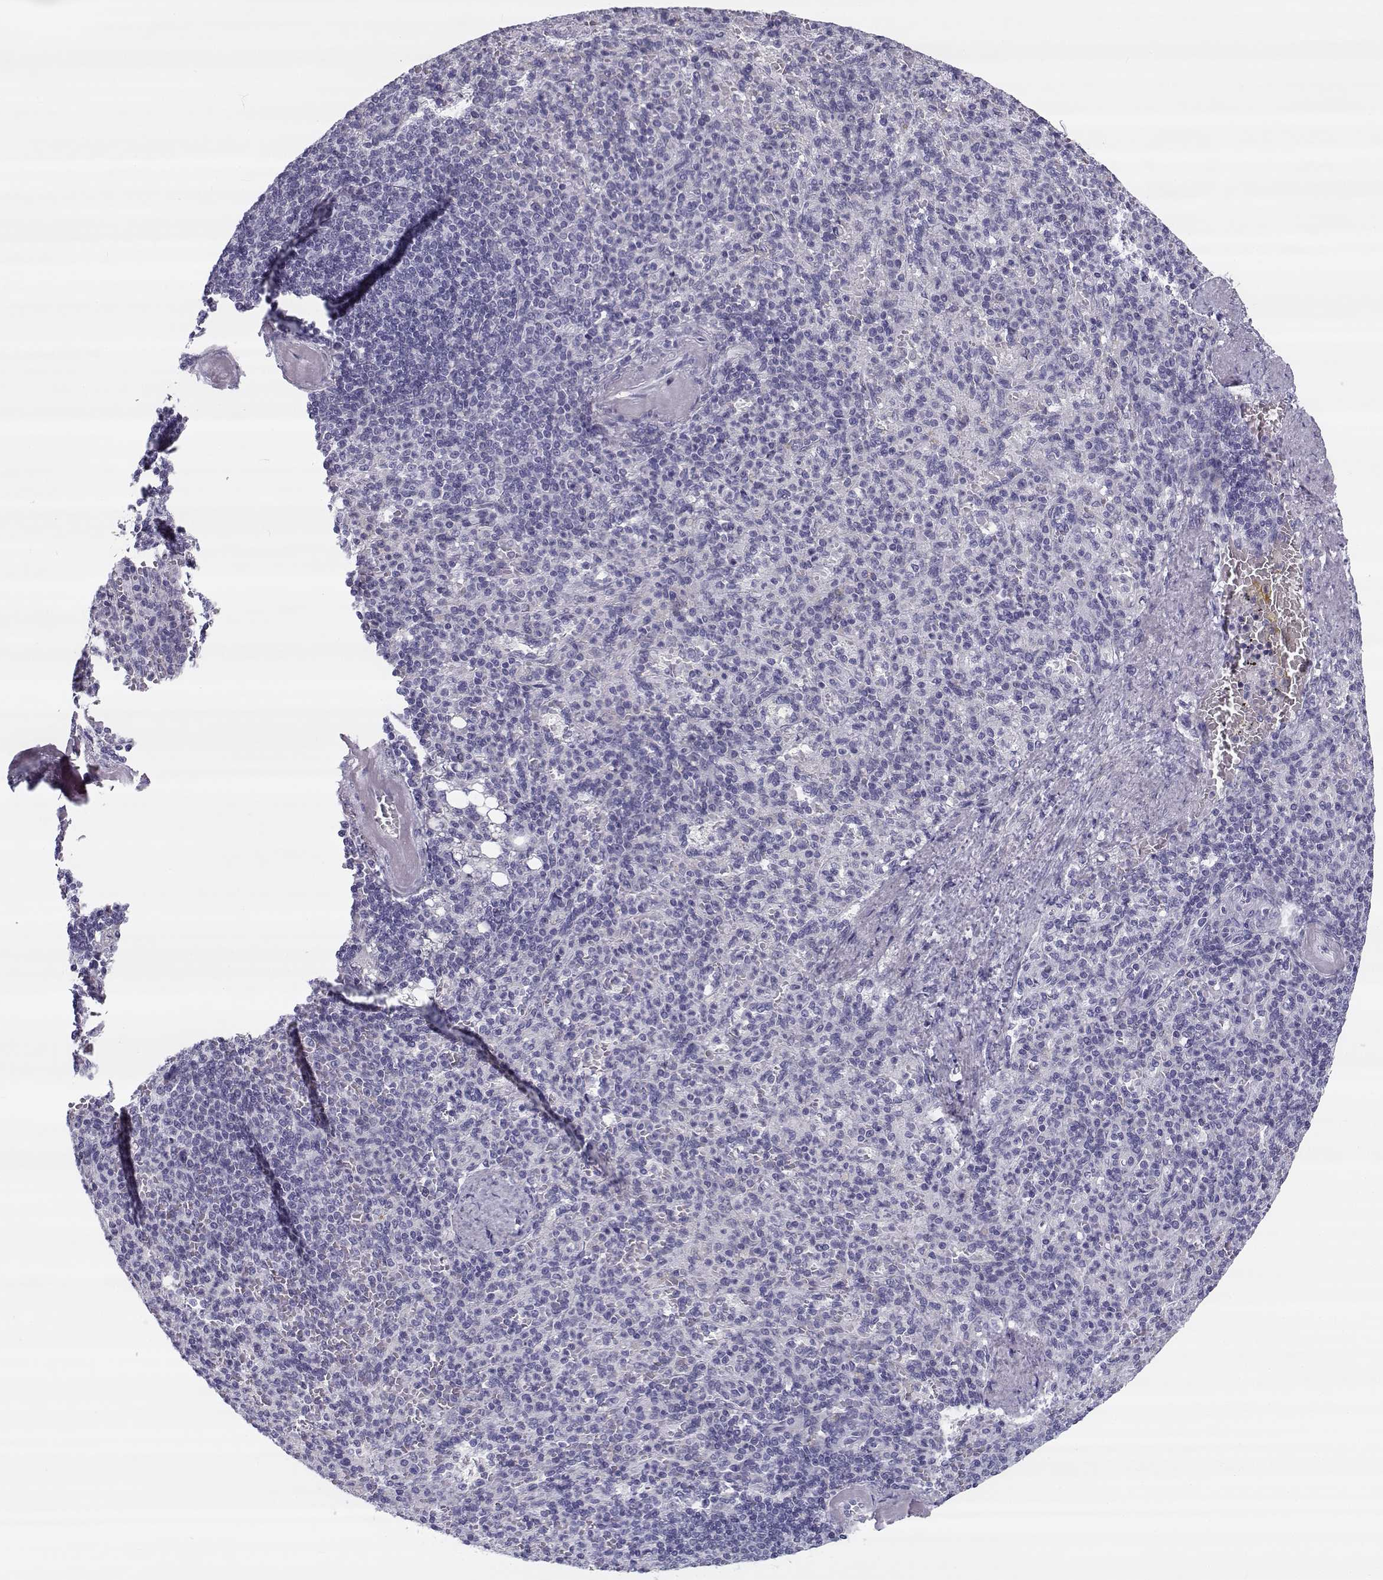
{"staining": {"intensity": "negative", "quantity": "none", "location": "none"}, "tissue": "spleen", "cell_type": "Cells in red pulp", "image_type": "normal", "snomed": [{"axis": "morphology", "description": "Normal tissue, NOS"}, {"axis": "topography", "description": "Spleen"}], "caption": "Image shows no protein positivity in cells in red pulp of benign spleen. The staining is performed using DAB brown chromogen with nuclei counter-stained in using hematoxylin.", "gene": "CREB3L3", "patient": {"sex": "female", "age": 74}}